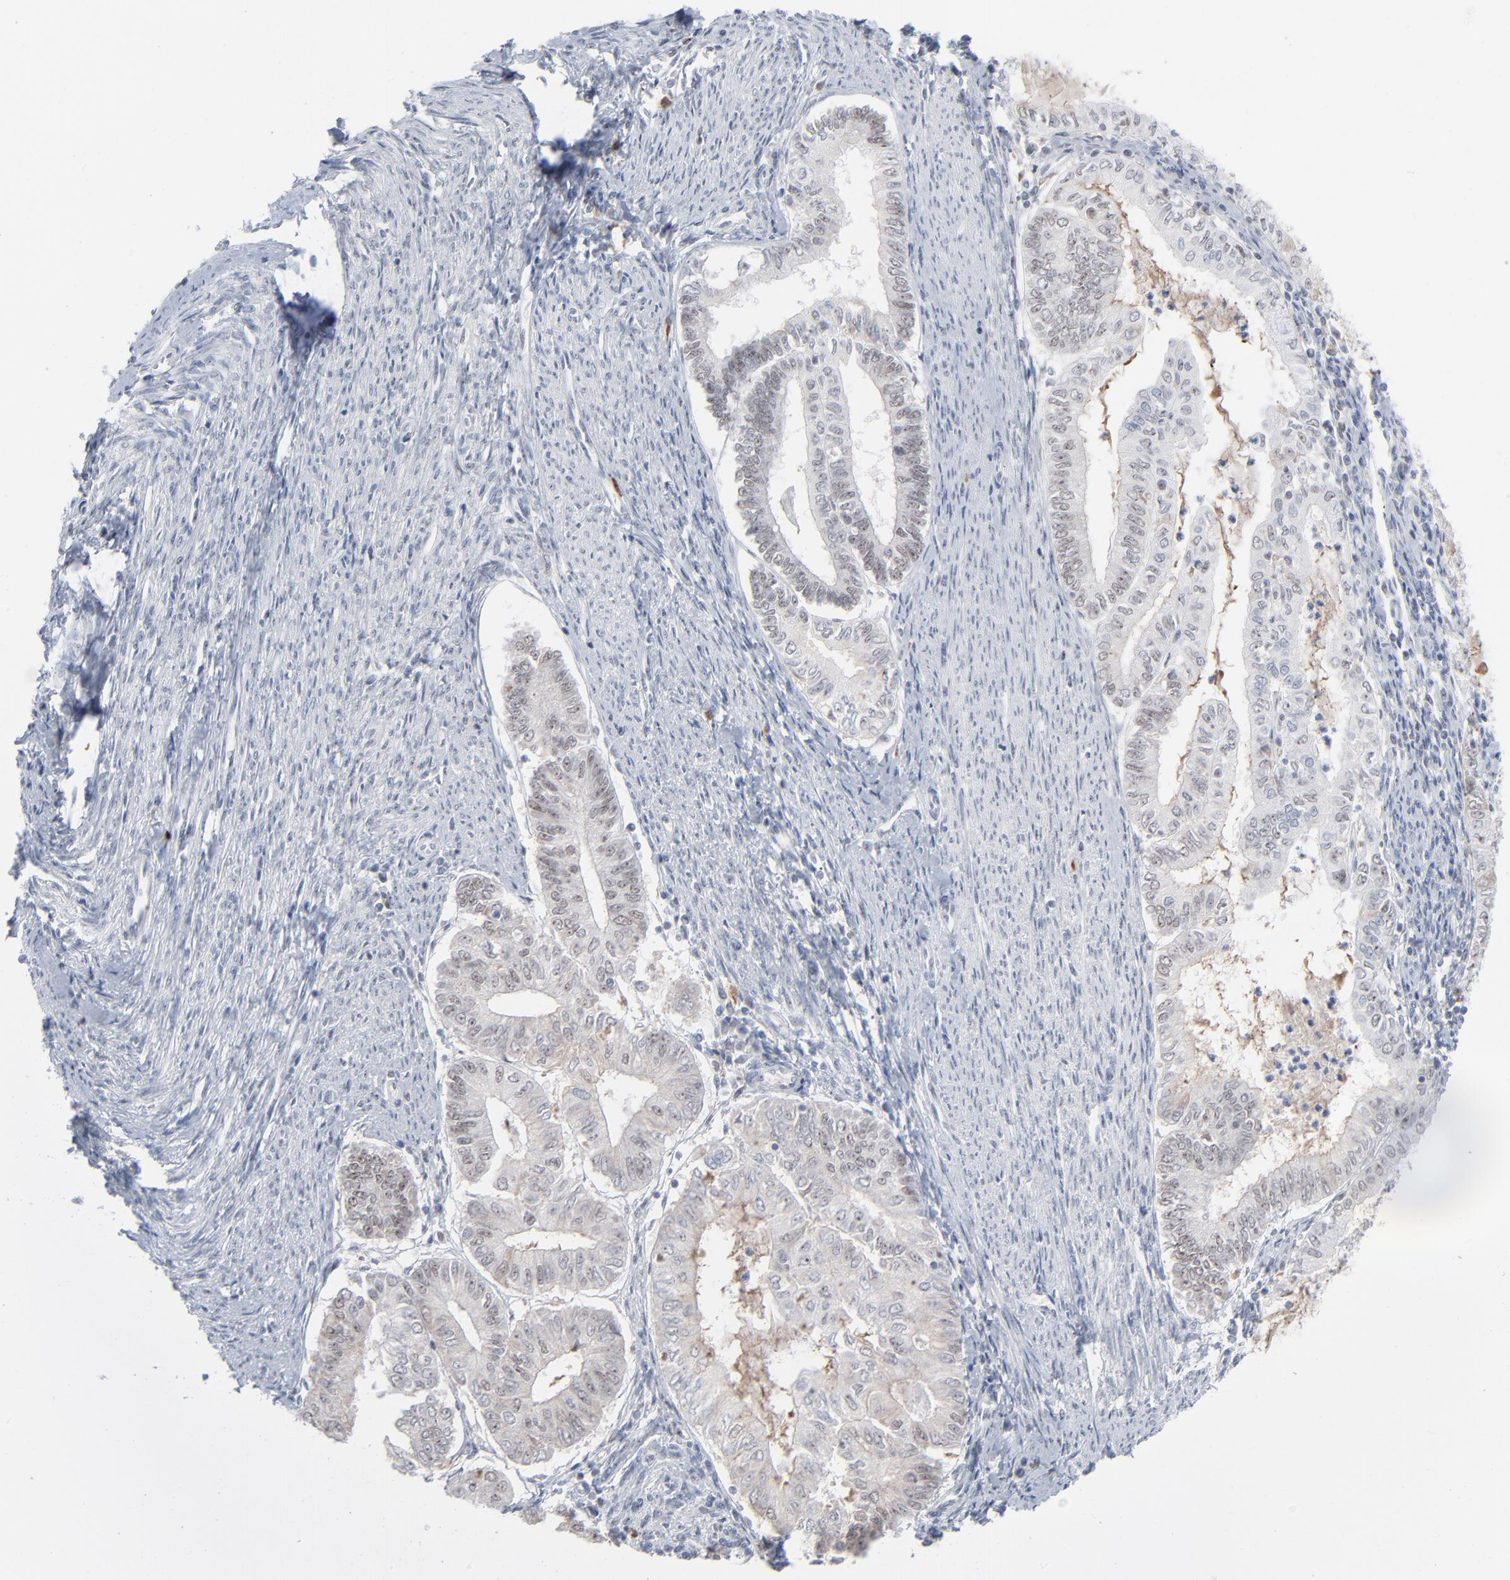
{"staining": {"intensity": "negative", "quantity": "none", "location": "none"}, "tissue": "endometrial cancer", "cell_type": "Tumor cells", "image_type": "cancer", "snomed": [{"axis": "morphology", "description": "Adenocarcinoma, NOS"}, {"axis": "topography", "description": "Endometrium"}], "caption": "High magnification brightfield microscopy of endometrial cancer stained with DAB (brown) and counterstained with hematoxylin (blue): tumor cells show no significant expression.", "gene": "MPHOSPH6", "patient": {"sex": "female", "age": 66}}